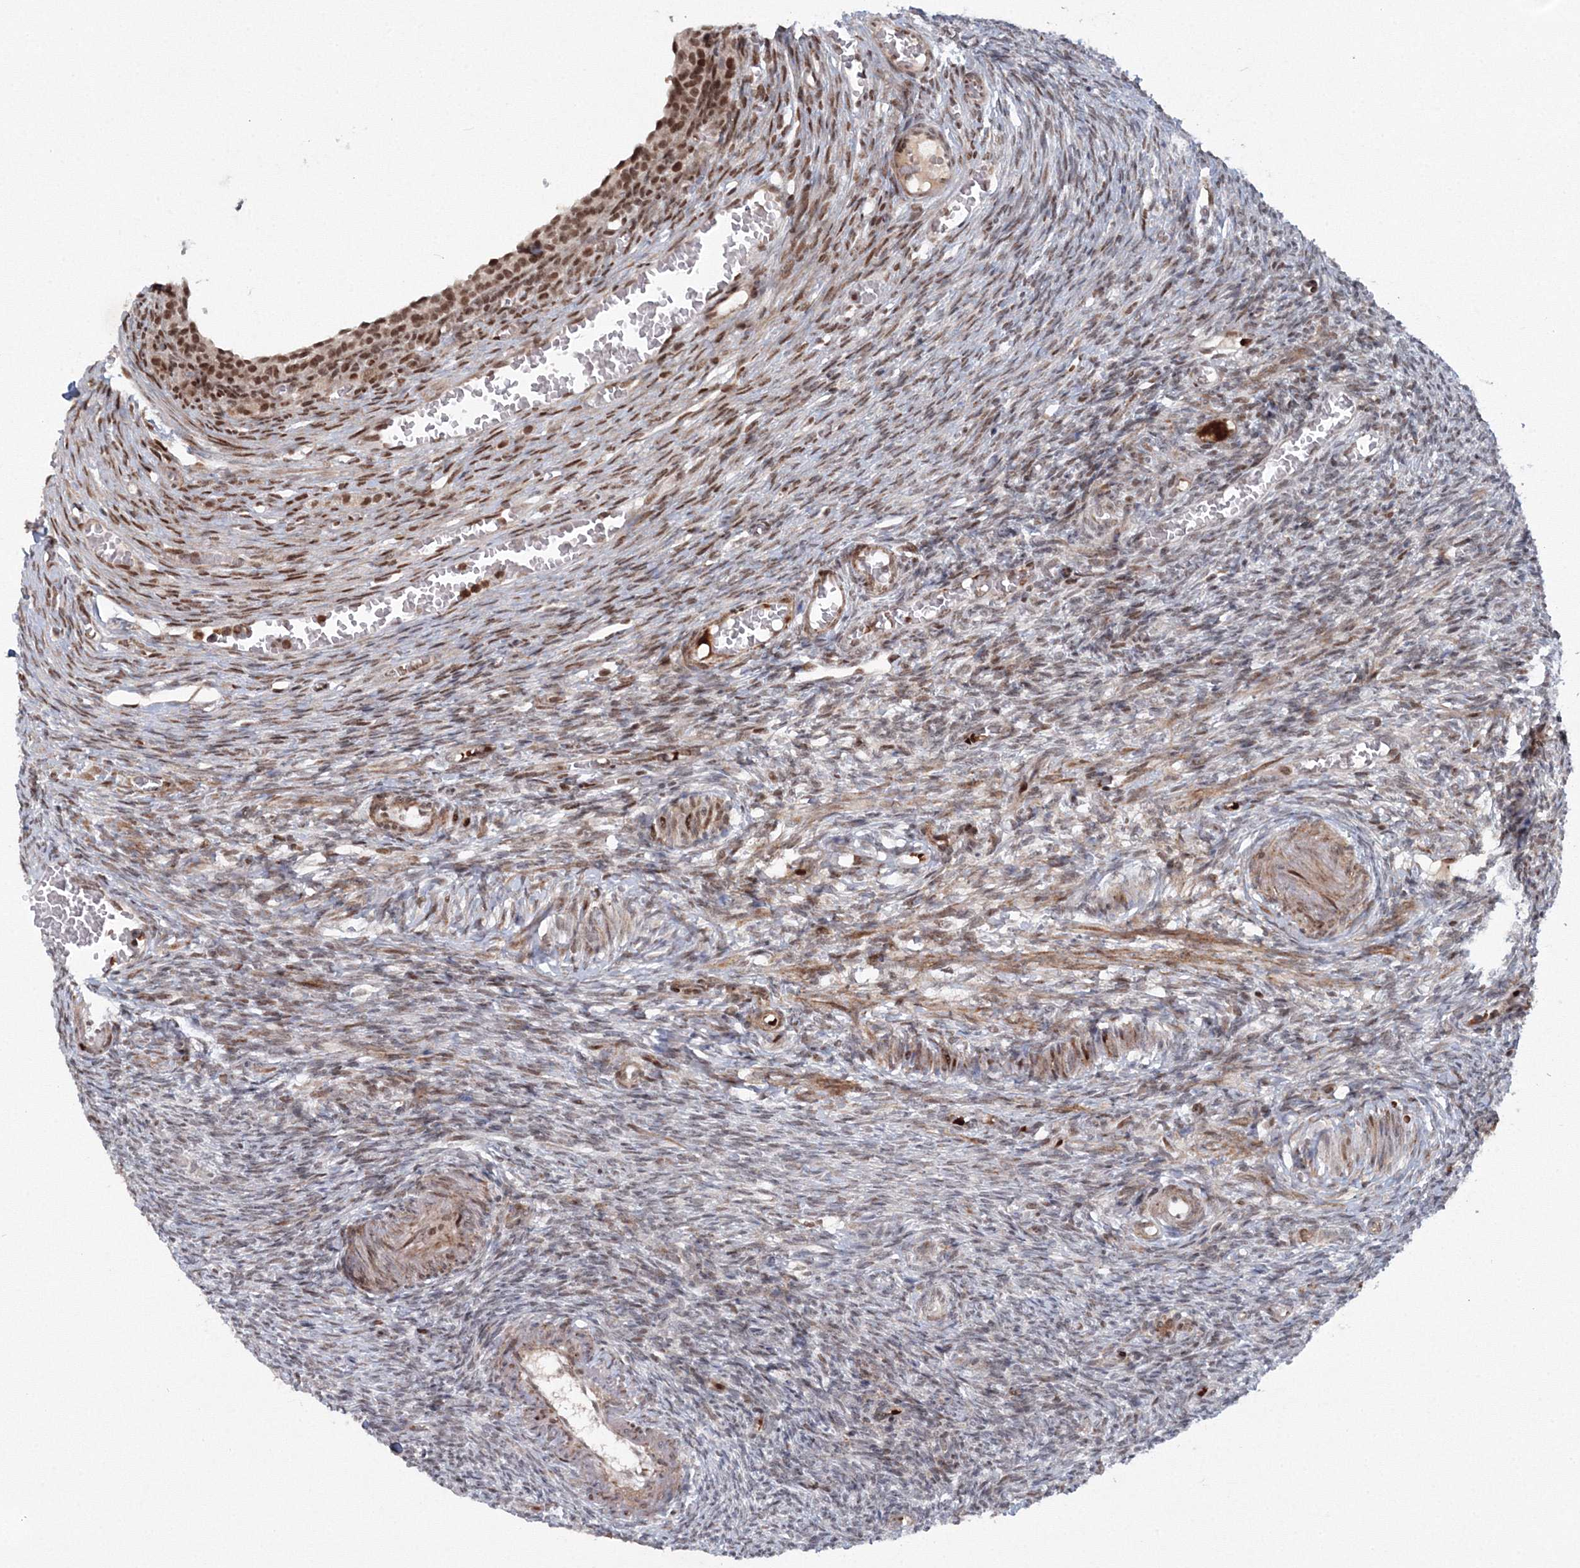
{"staining": {"intensity": "negative", "quantity": "none", "location": "none"}, "tissue": "ovary", "cell_type": "Follicle cells", "image_type": "normal", "snomed": [{"axis": "morphology", "description": "Normal tissue, NOS"}, {"axis": "topography", "description": "Ovary"}], "caption": "Immunohistochemical staining of unremarkable human ovary displays no significant positivity in follicle cells.", "gene": "C3orf33", "patient": {"sex": "female", "age": 27}}